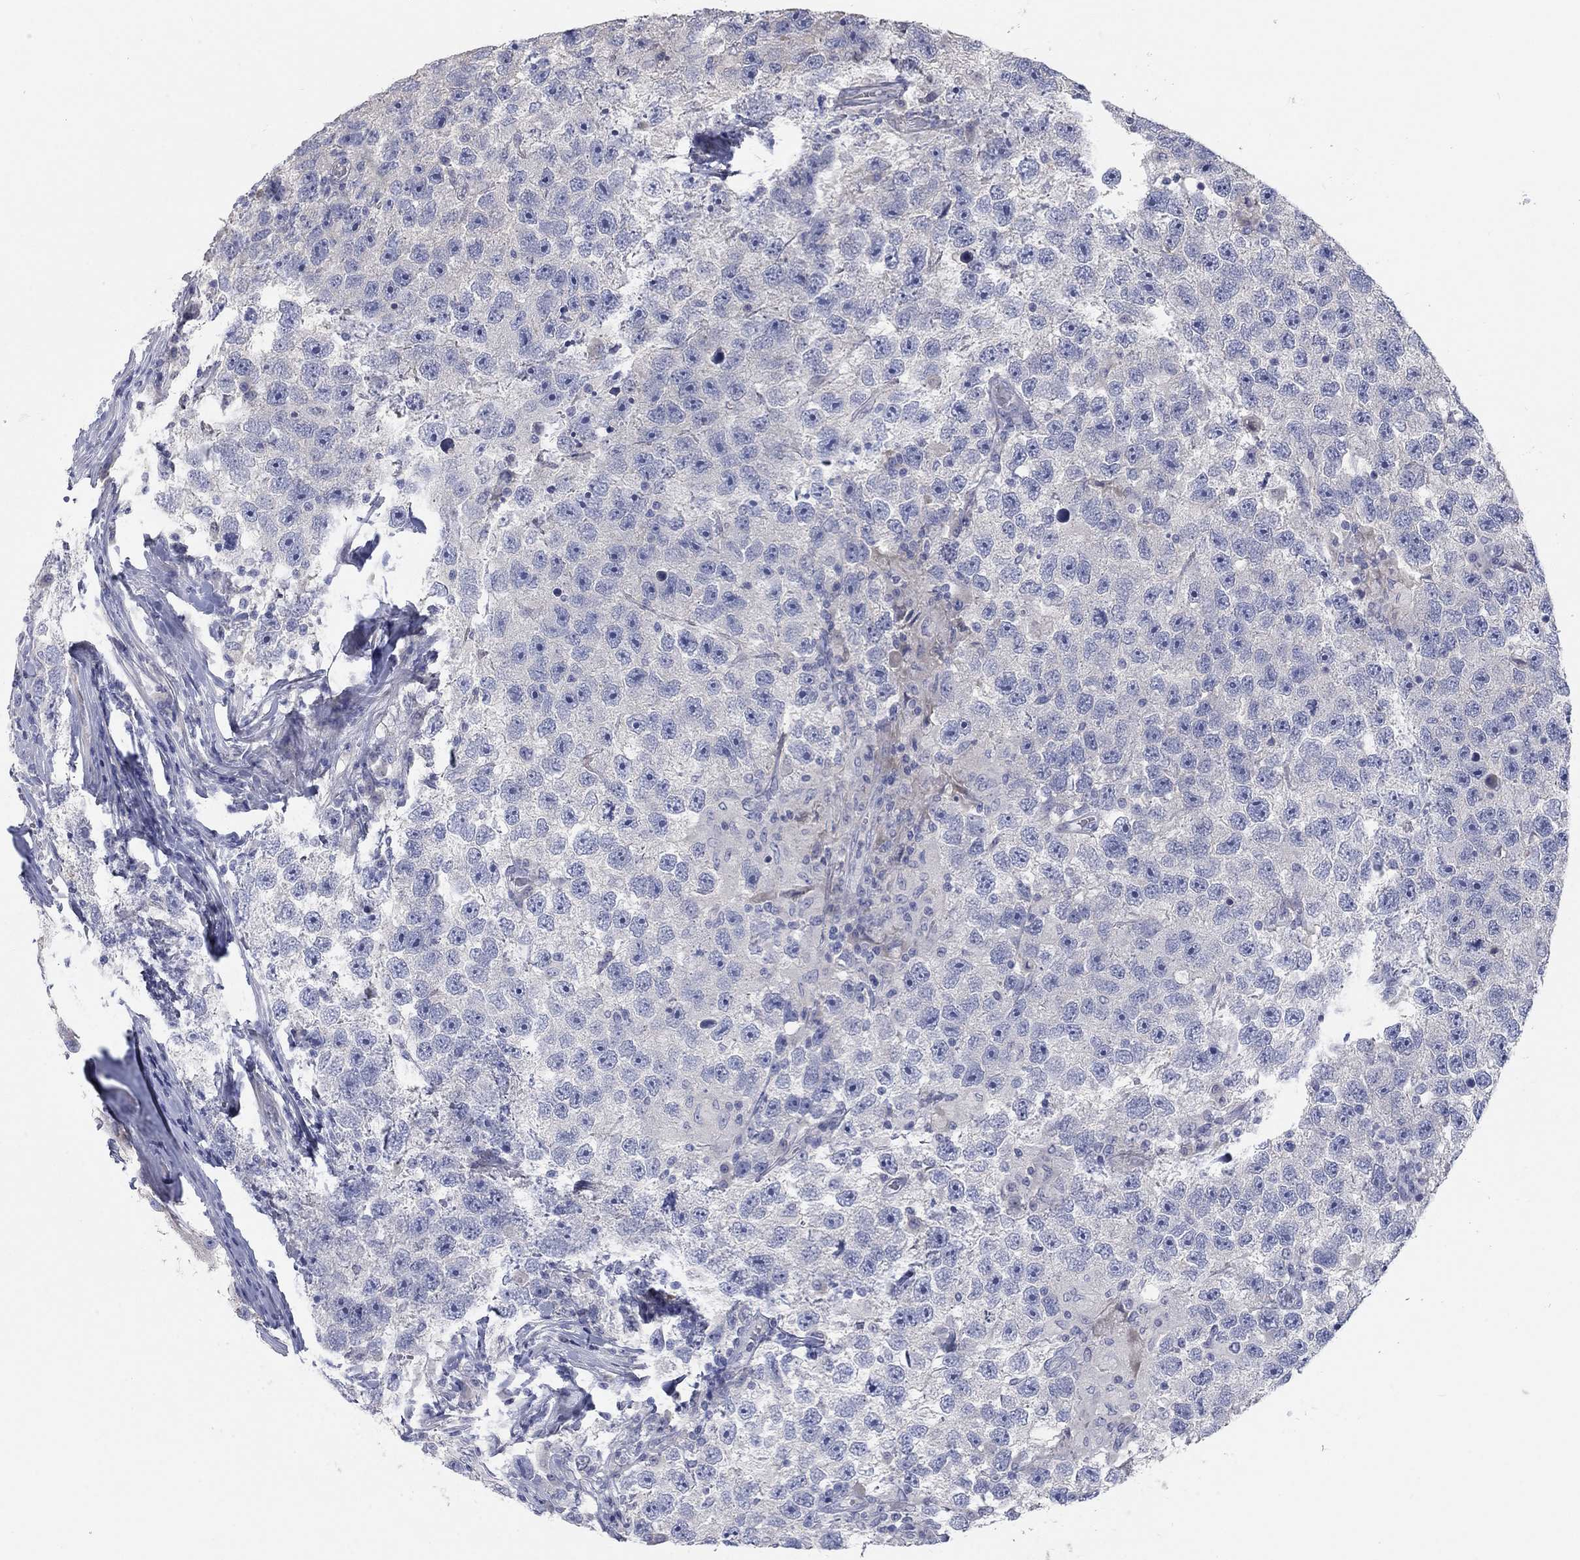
{"staining": {"intensity": "negative", "quantity": "none", "location": "none"}, "tissue": "testis cancer", "cell_type": "Tumor cells", "image_type": "cancer", "snomed": [{"axis": "morphology", "description": "Seminoma, NOS"}, {"axis": "topography", "description": "Testis"}], "caption": "Testis seminoma was stained to show a protein in brown. There is no significant positivity in tumor cells.", "gene": "TMEM249", "patient": {"sex": "male", "age": 26}}